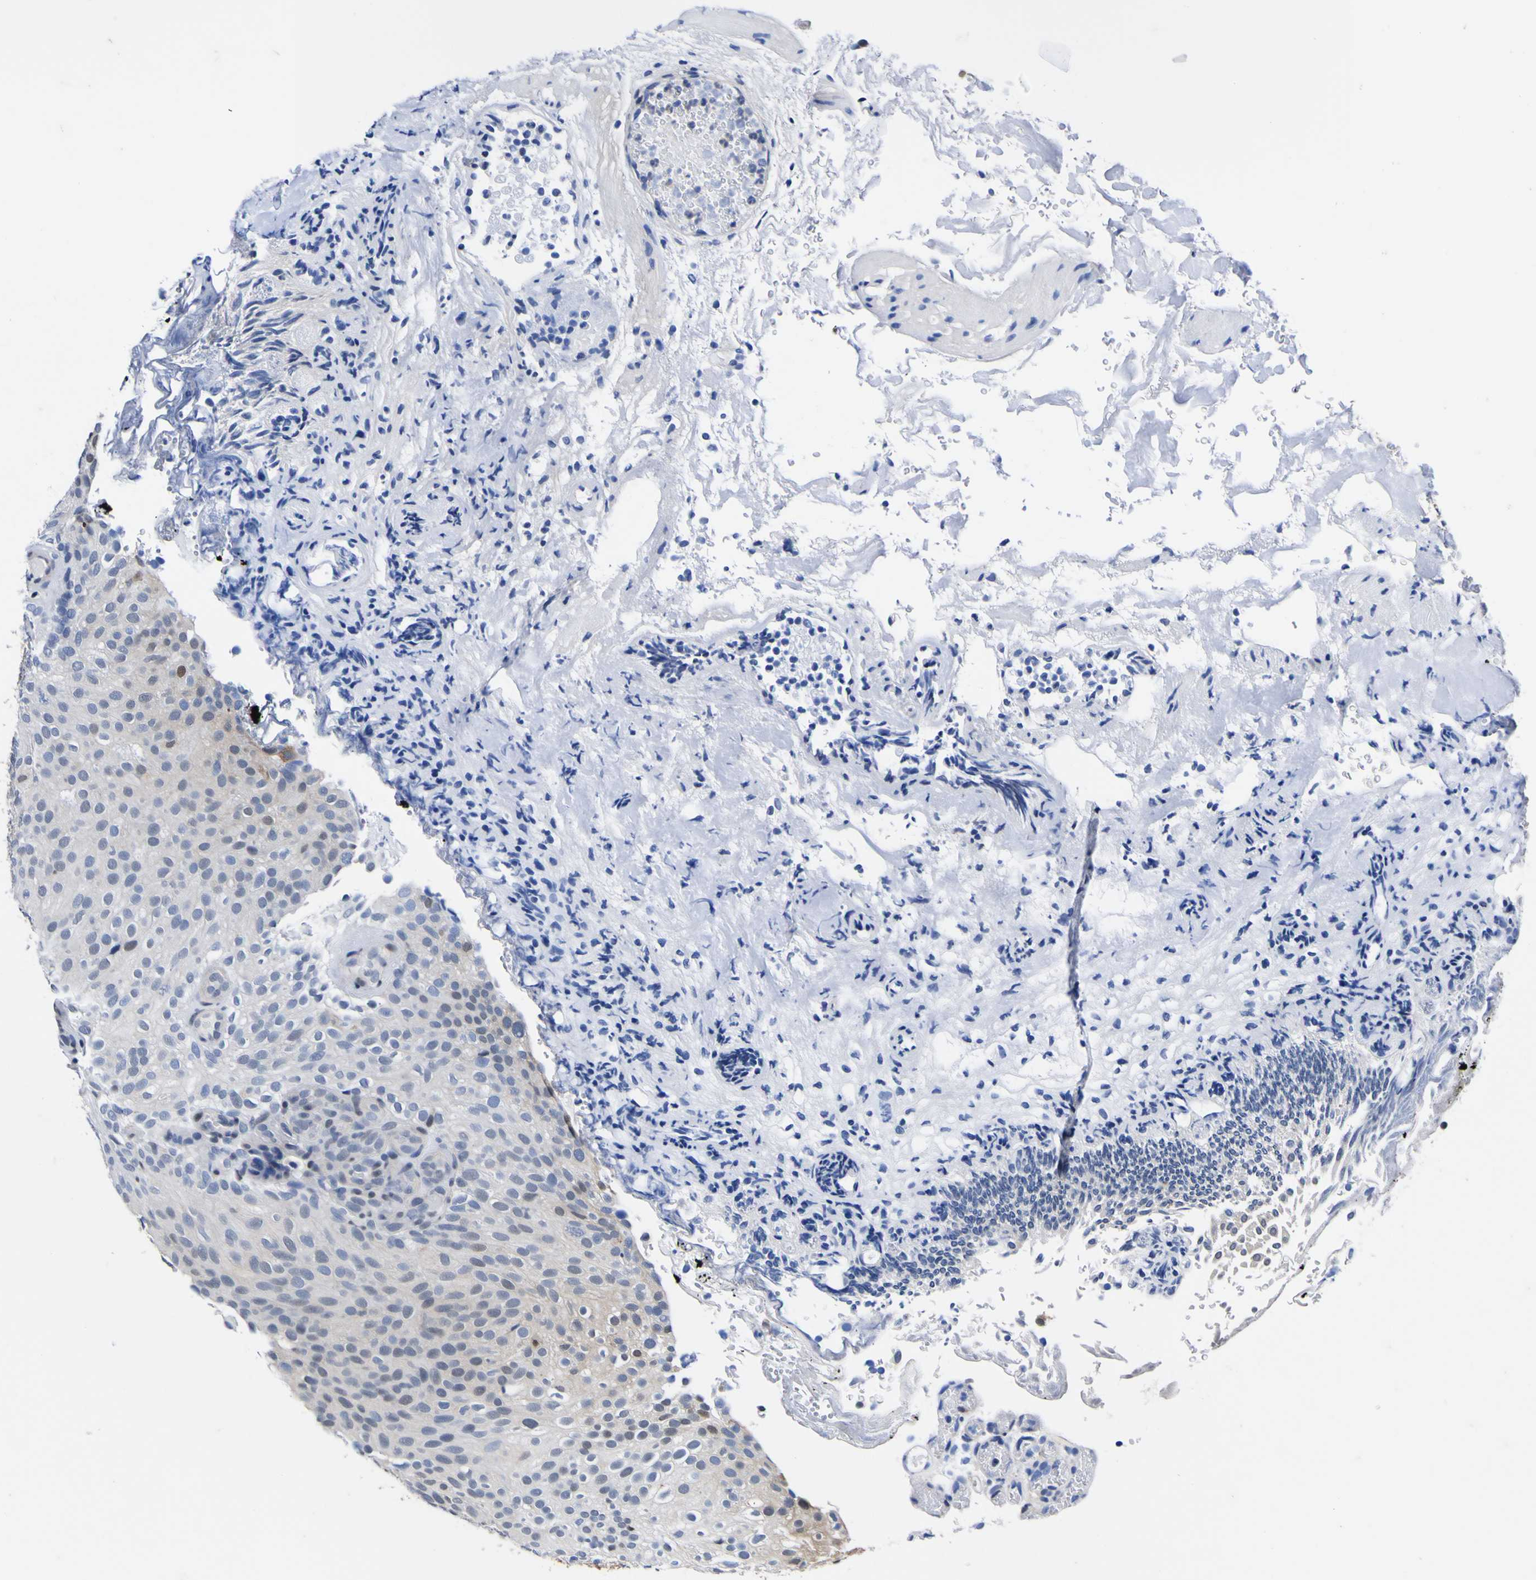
{"staining": {"intensity": "weak", "quantity": "<25%", "location": "nuclear"}, "tissue": "urothelial cancer", "cell_type": "Tumor cells", "image_type": "cancer", "snomed": [{"axis": "morphology", "description": "Urothelial carcinoma, Low grade"}, {"axis": "topography", "description": "Urinary bladder"}], "caption": "This is an IHC histopathology image of human urothelial cancer. There is no positivity in tumor cells.", "gene": "FAM110B", "patient": {"sex": "male", "age": 78}}